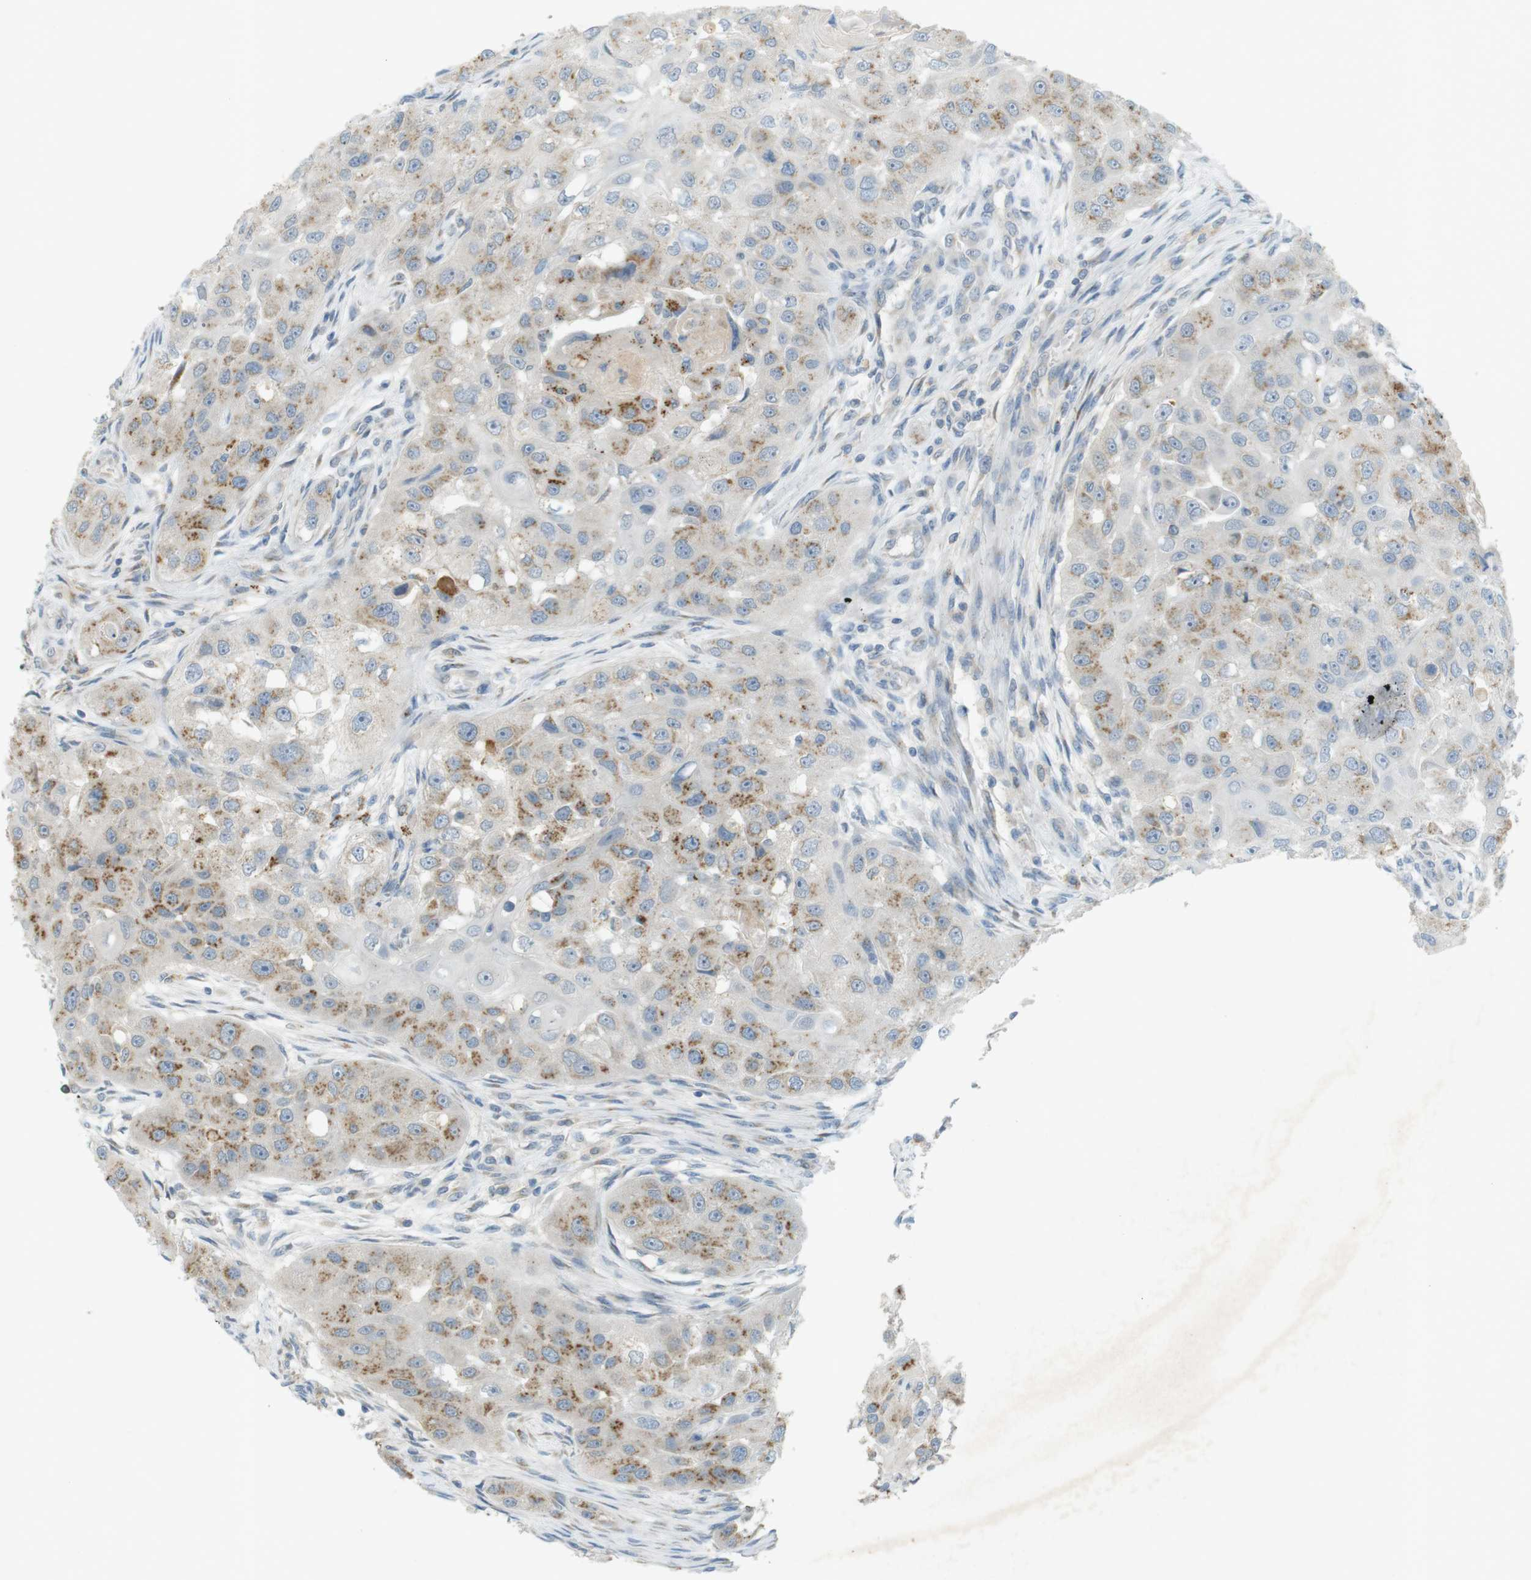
{"staining": {"intensity": "moderate", "quantity": ">75%", "location": "cytoplasmic/membranous"}, "tissue": "head and neck cancer", "cell_type": "Tumor cells", "image_type": "cancer", "snomed": [{"axis": "morphology", "description": "Normal tissue, NOS"}, {"axis": "morphology", "description": "Squamous cell carcinoma, NOS"}, {"axis": "topography", "description": "Skeletal muscle"}, {"axis": "topography", "description": "Head-Neck"}], "caption": "A medium amount of moderate cytoplasmic/membranous positivity is appreciated in approximately >75% of tumor cells in head and neck cancer (squamous cell carcinoma) tissue.", "gene": "UGT8", "patient": {"sex": "male", "age": 51}}